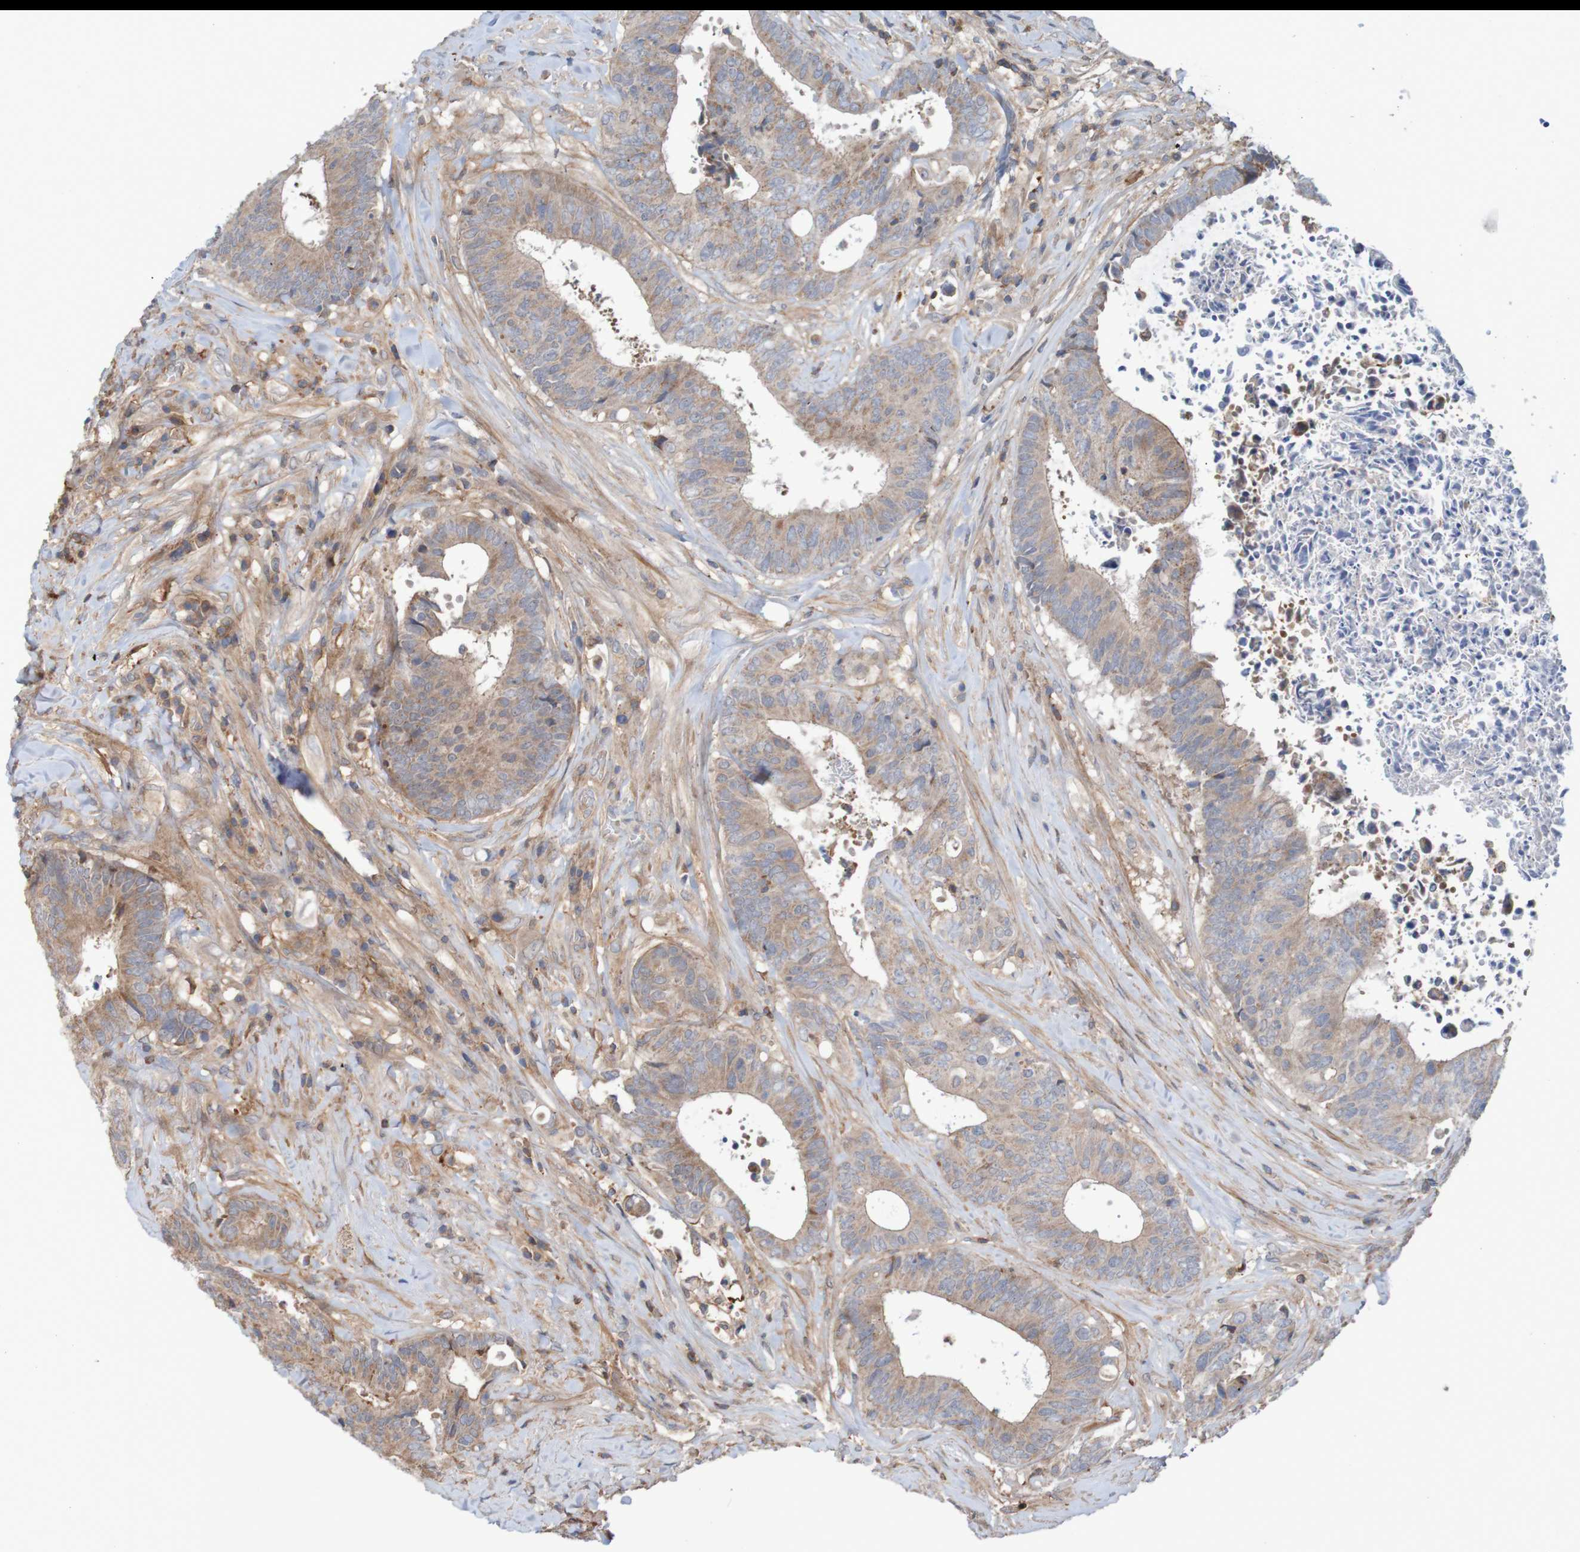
{"staining": {"intensity": "weak", "quantity": ">75%", "location": "cytoplasmic/membranous"}, "tissue": "colorectal cancer", "cell_type": "Tumor cells", "image_type": "cancer", "snomed": [{"axis": "morphology", "description": "Adenocarcinoma, NOS"}, {"axis": "topography", "description": "Rectum"}], "caption": "Immunohistochemical staining of human colorectal cancer (adenocarcinoma) exhibits low levels of weak cytoplasmic/membranous positivity in about >75% of tumor cells.", "gene": "PDGFB", "patient": {"sex": "male", "age": 72}}